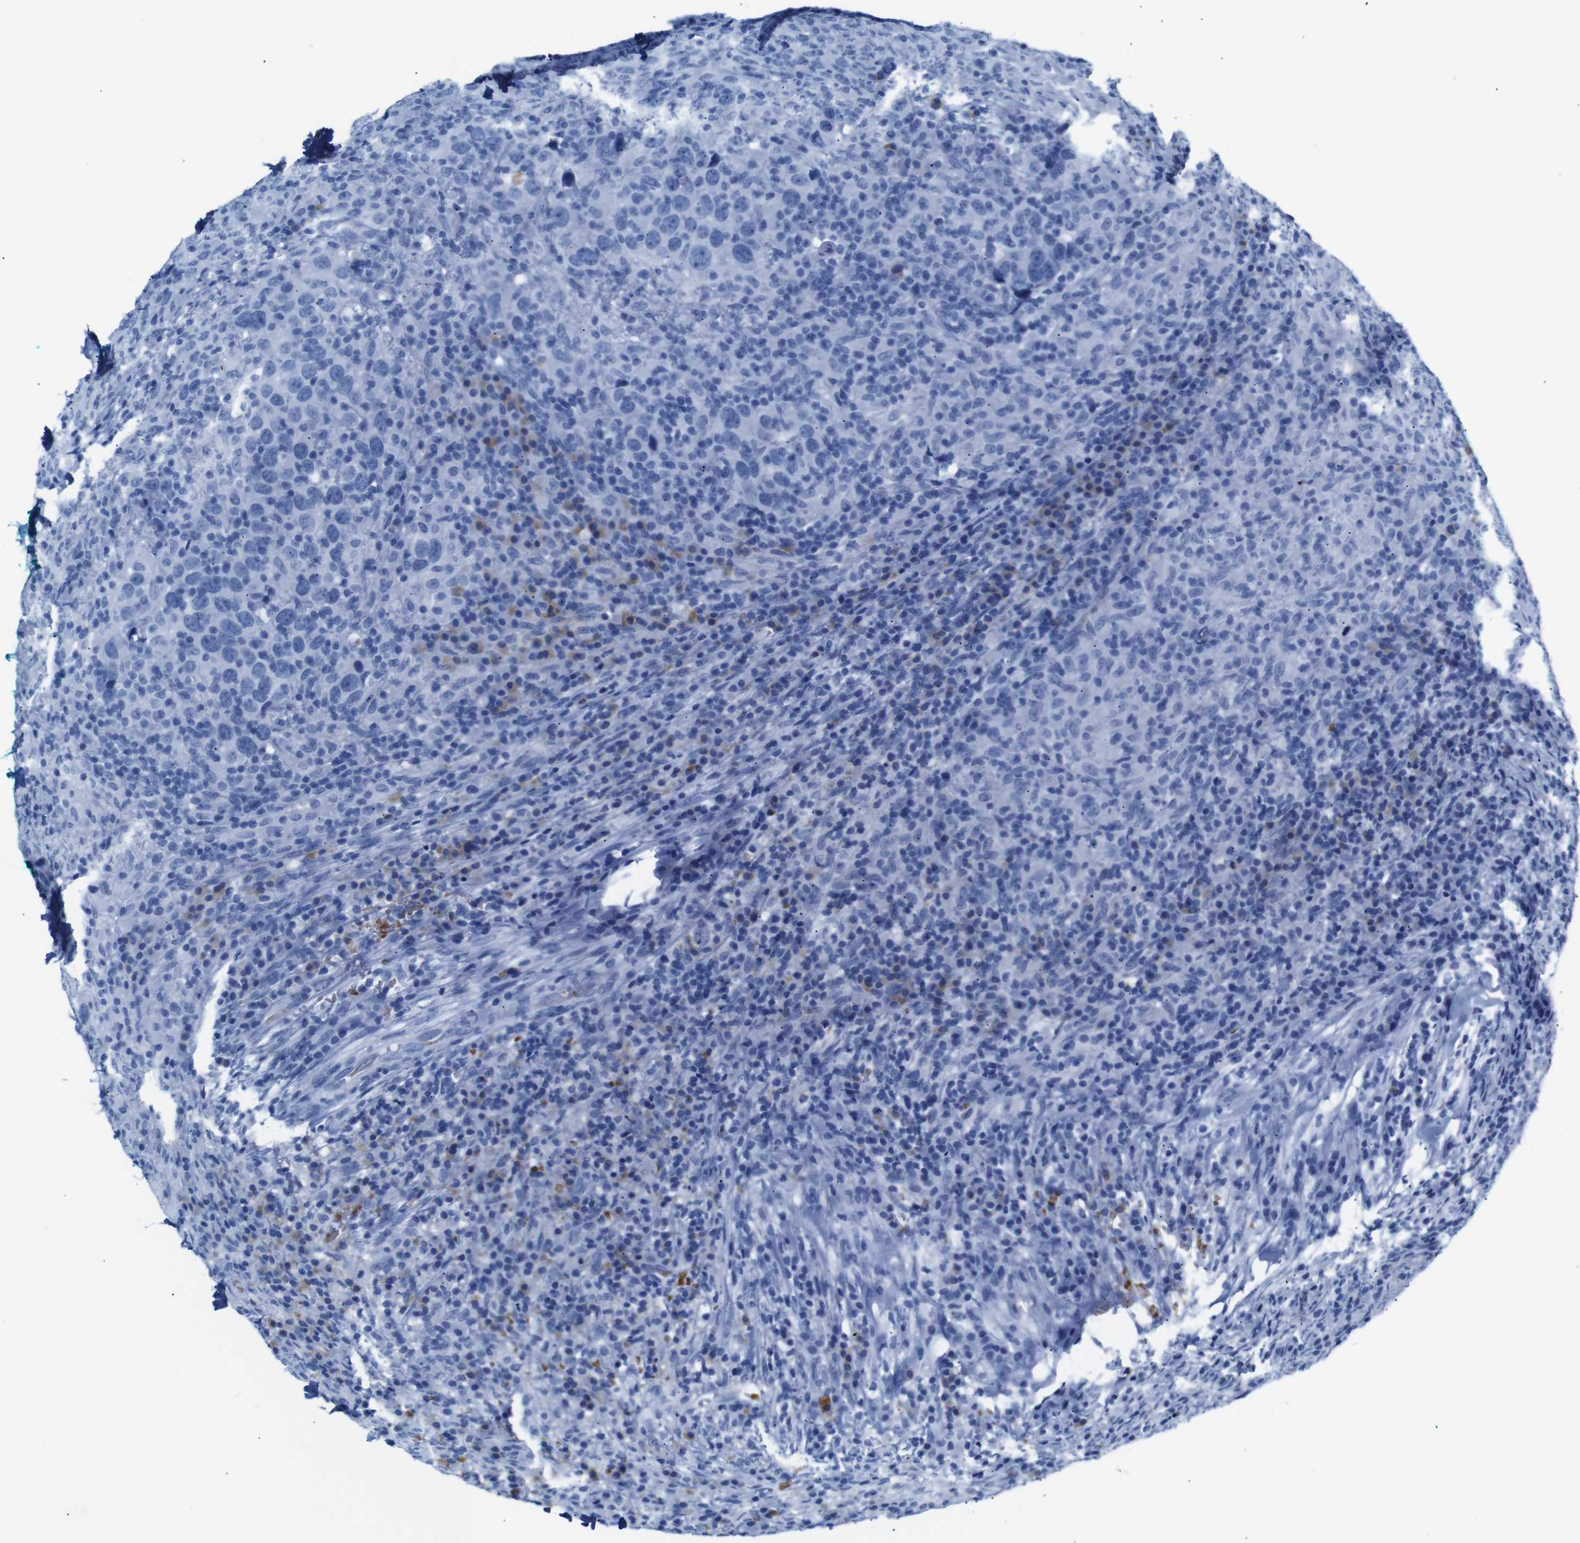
{"staining": {"intensity": "negative", "quantity": "none", "location": "none"}, "tissue": "head and neck cancer", "cell_type": "Tumor cells", "image_type": "cancer", "snomed": [{"axis": "morphology", "description": "Adenocarcinoma, NOS"}, {"axis": "topography", "description": "Salivary gland"}, {"axis": "topography", "description": "Head-Neck"}], "caption": "A histopathology image of head and neck cancer (adenocarcinoma) stained for a protein reveals no brown staining in tumor cells.", "gene": "ERVMER34-1", "patient": {"sex": "female", "age": 65}}